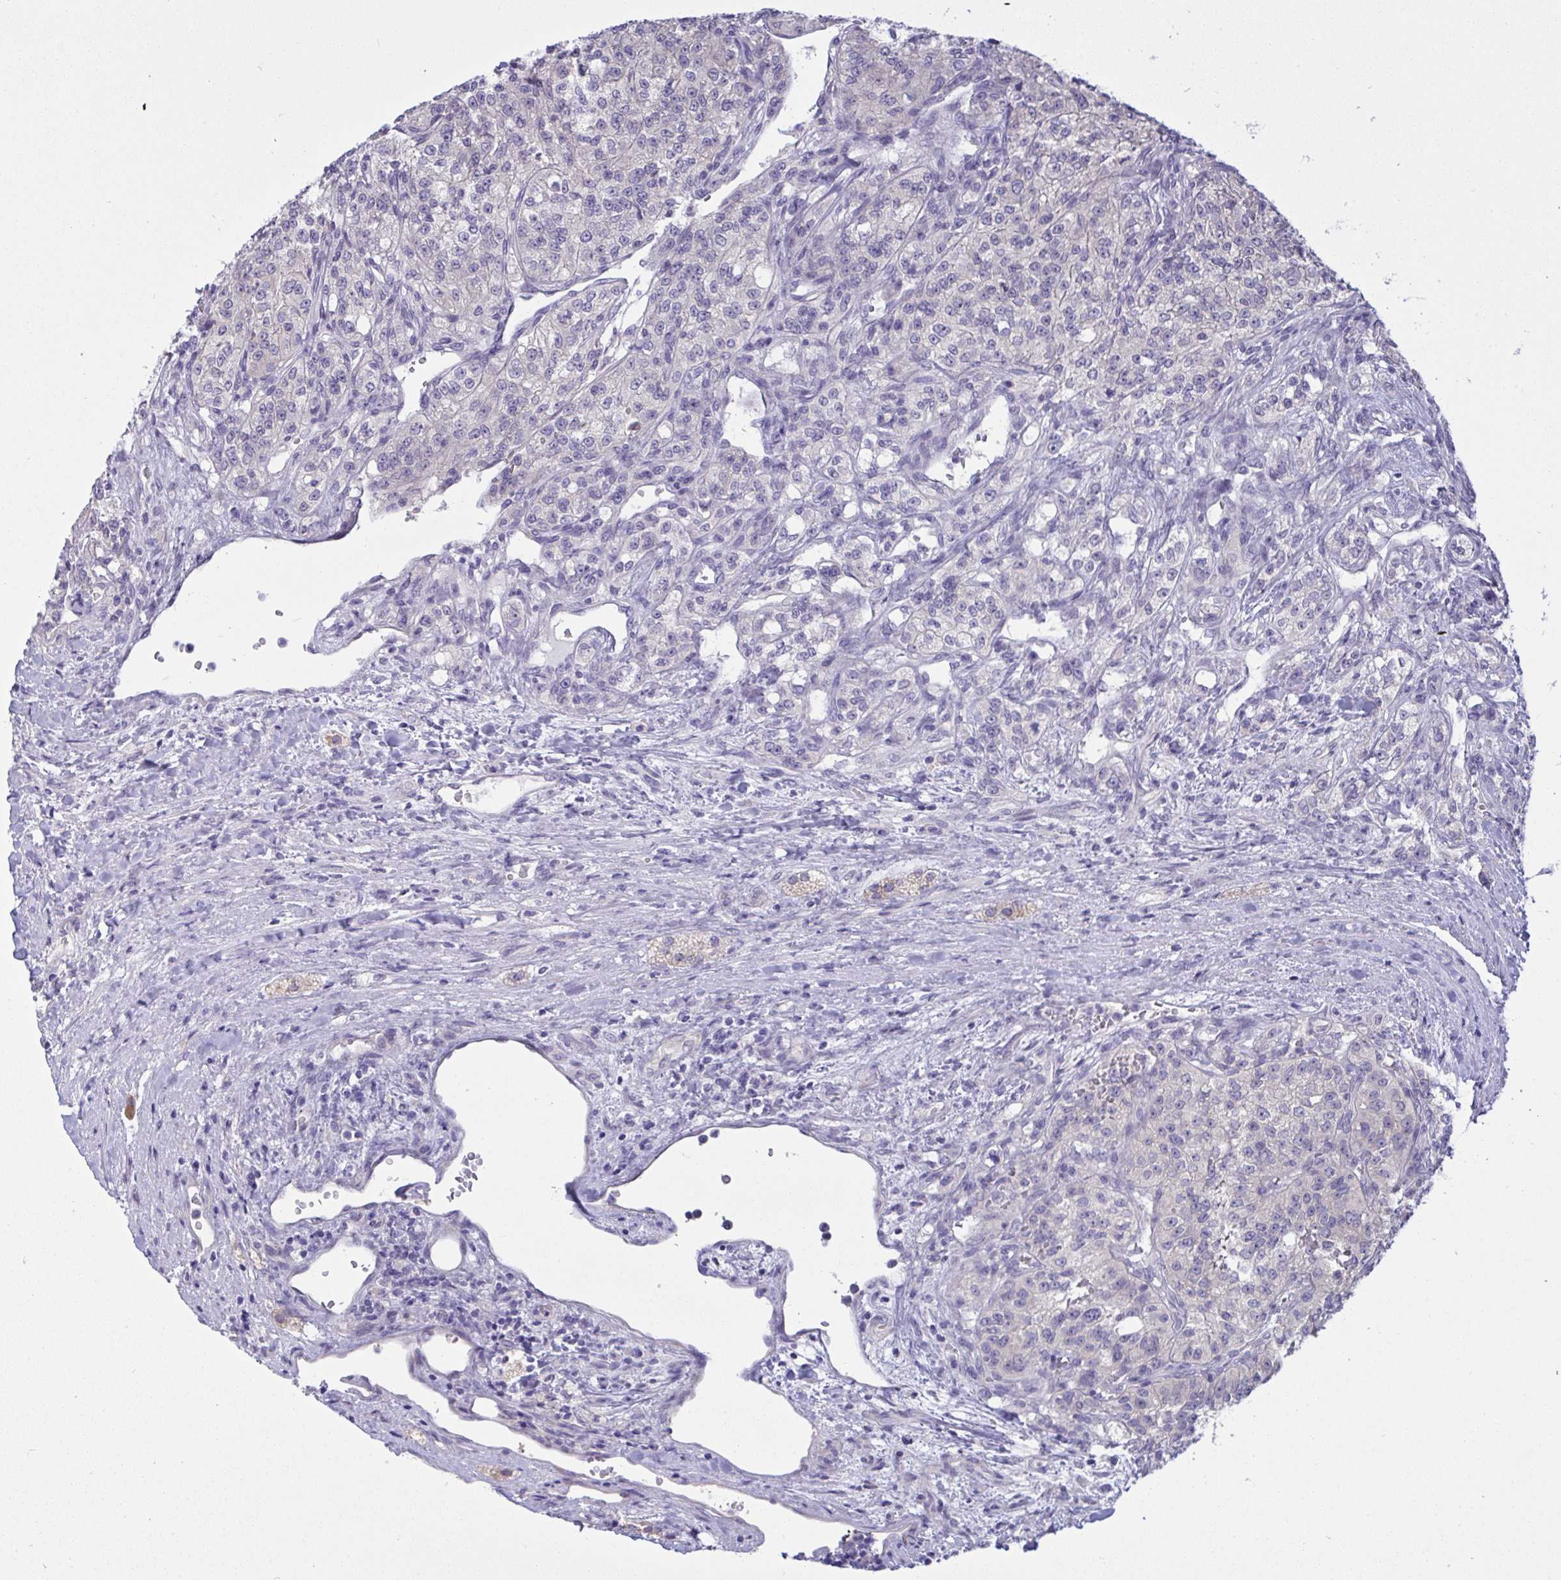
{"staining": {"intensity": "negative", "quantity": "none", "location": "none"}, "tissue": "renal cancer", "cell_type": "Tumor cells", "image_type": "cancer", "snomed": [{"axis": "morphology", "description": "Adenocarcinoma, NOS"}, {"axis": "topography", "description": "Kidney"}], "caption": "DAB (3,3'-diaminobenzidine) immunohistochemical staining of human renal cancer demonstrates no significant staining in tumor cells.", "gene": "TMEM41A", "patient": {"sex": "female", "age": 63}}